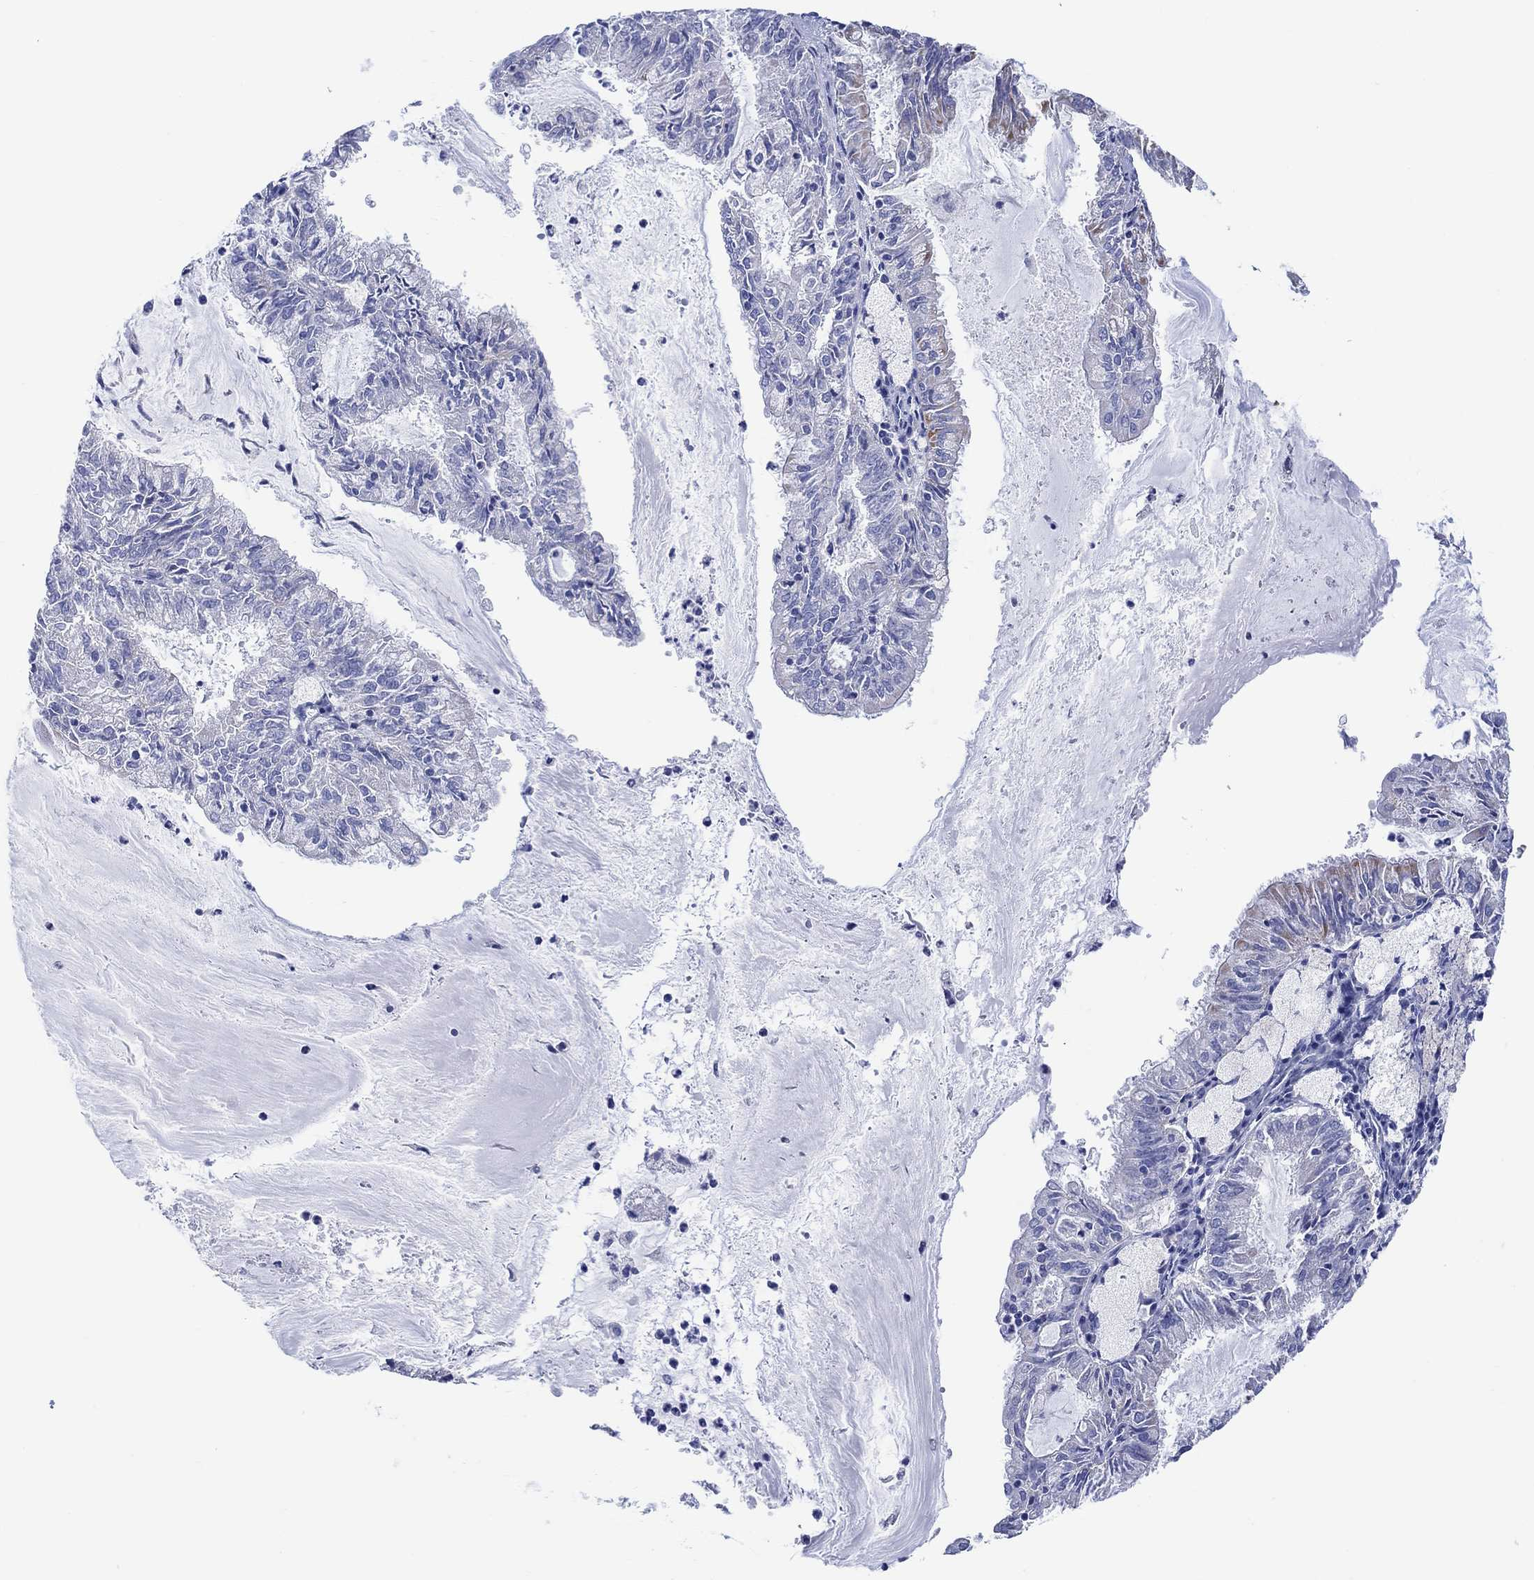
{"staining": {"intensity": "negative", "quantity": "none", "location": "none"}, "tissue": "endometrial cancer", "cell_type": "Tumor cells", "image_type": "cancer", "snomed": [{"axis": "morphology", "description": "Adenocarcinoma, NOS"}, {"axis": "topography", "description": "Endometrium"}], "caption": "A high-resolution histopathology image shows IHC staining of adenocarcinoma (endometrial), which exhibits no significant expression in tumor cells. (DAB immunohistochemistry (IHC) visualized using brightfield microscopy, high magnification).", "gene": "REEP6", "patient": {"sex": "female", "age": 57}}